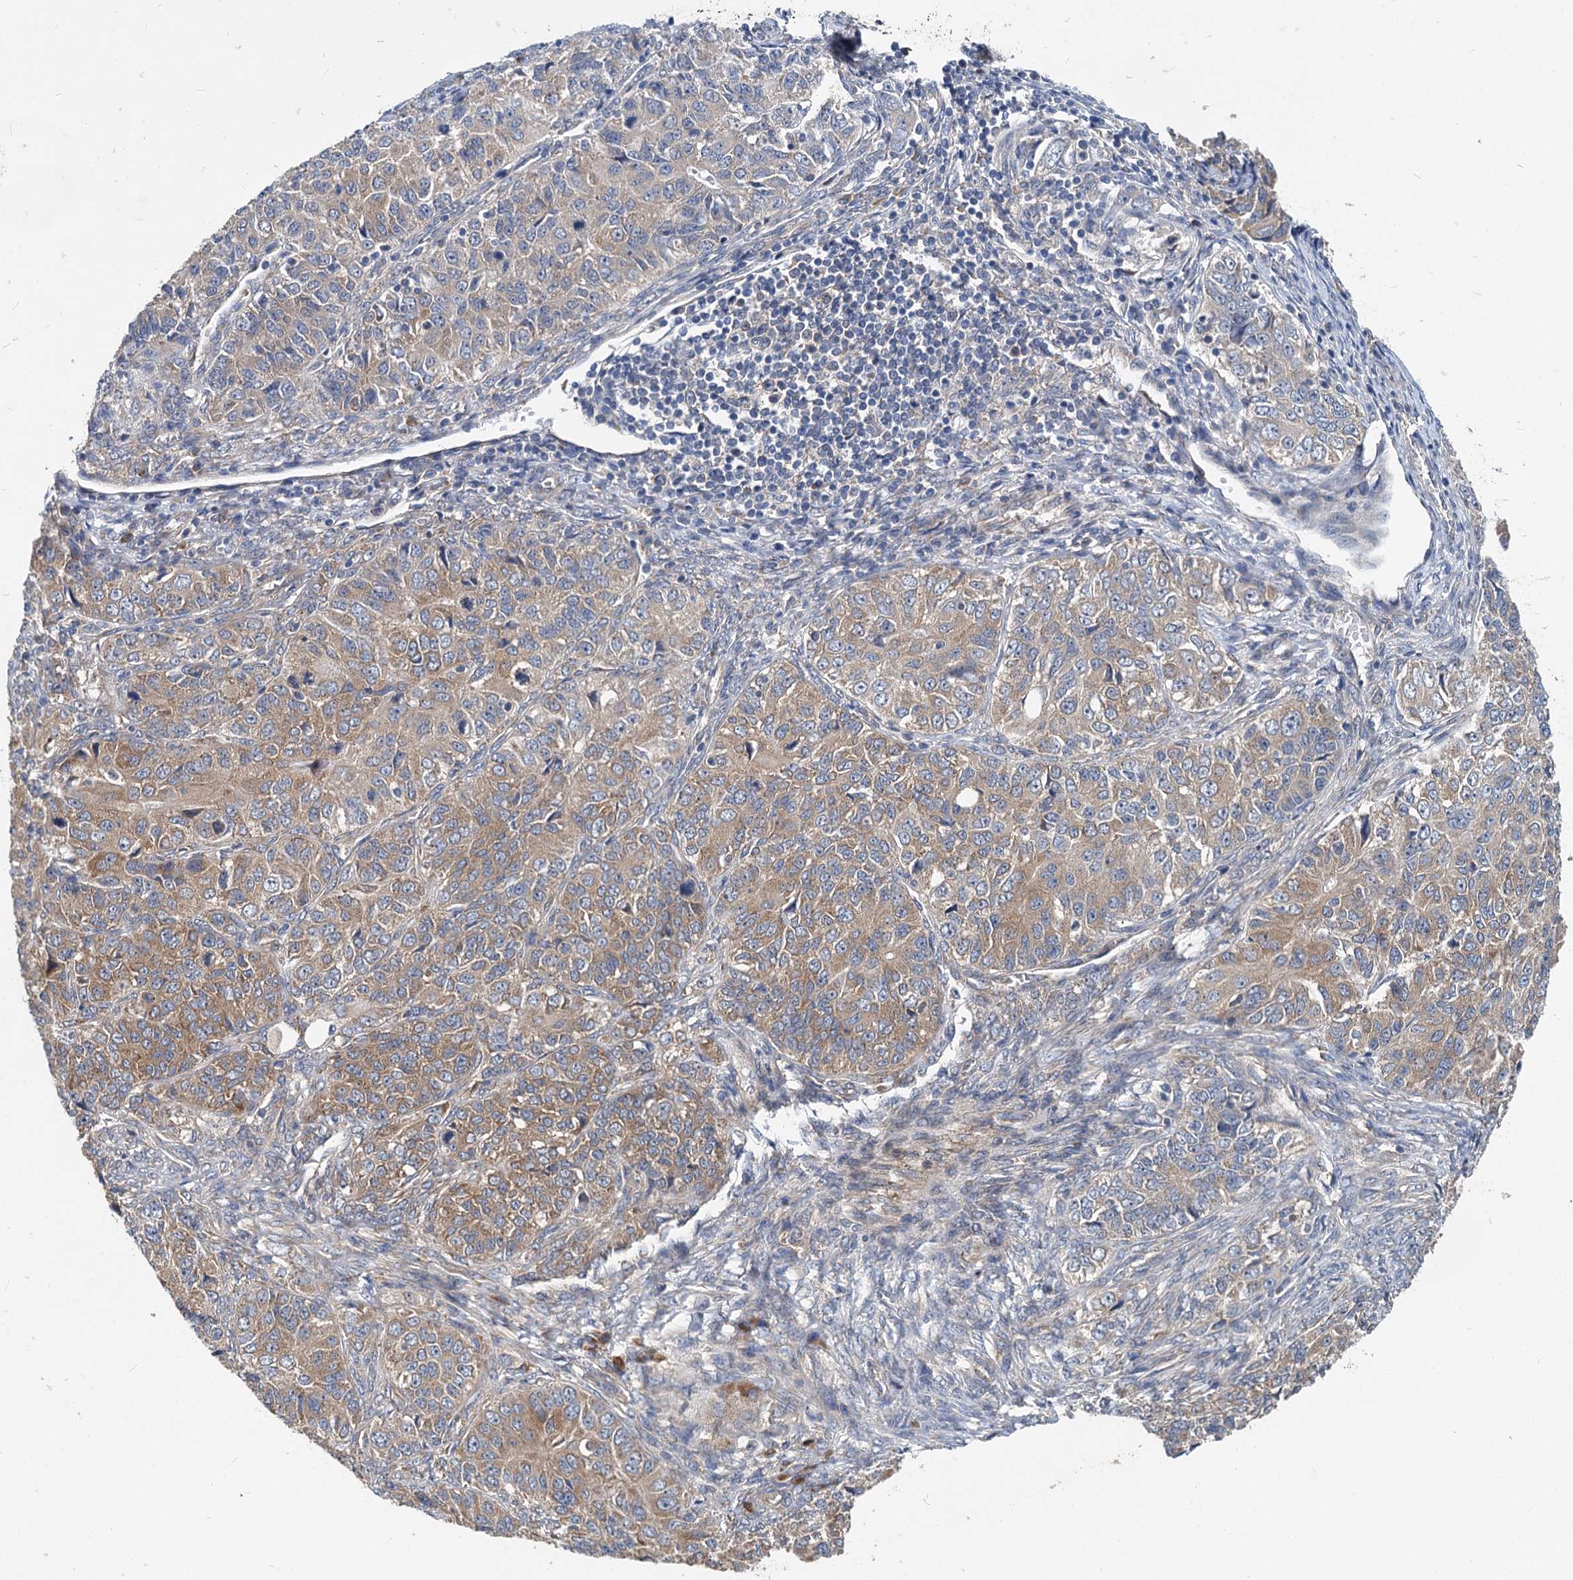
{"staining": {"intensity": "moderate", "quantity": "25%-75%", "location": "cytoplasmic/membranous"}, "tissue": "ovarian cancer", "cell_type": "Tumor cells", "image_type": "cancer", "snomed": [{"axis": "morphology", "description": "Carcinoma, endometroid"}, {"axis": "topography", "description": "Ovary"}], "caption": "The immunohistochemical stain labels moderate cytoplasmic/membranous staining in tumor cells of ovarian cancer (endometroid carcinoma) tissue.", "gene": "EIF2B2", "patient": {"sex": "female", "age": 51}}